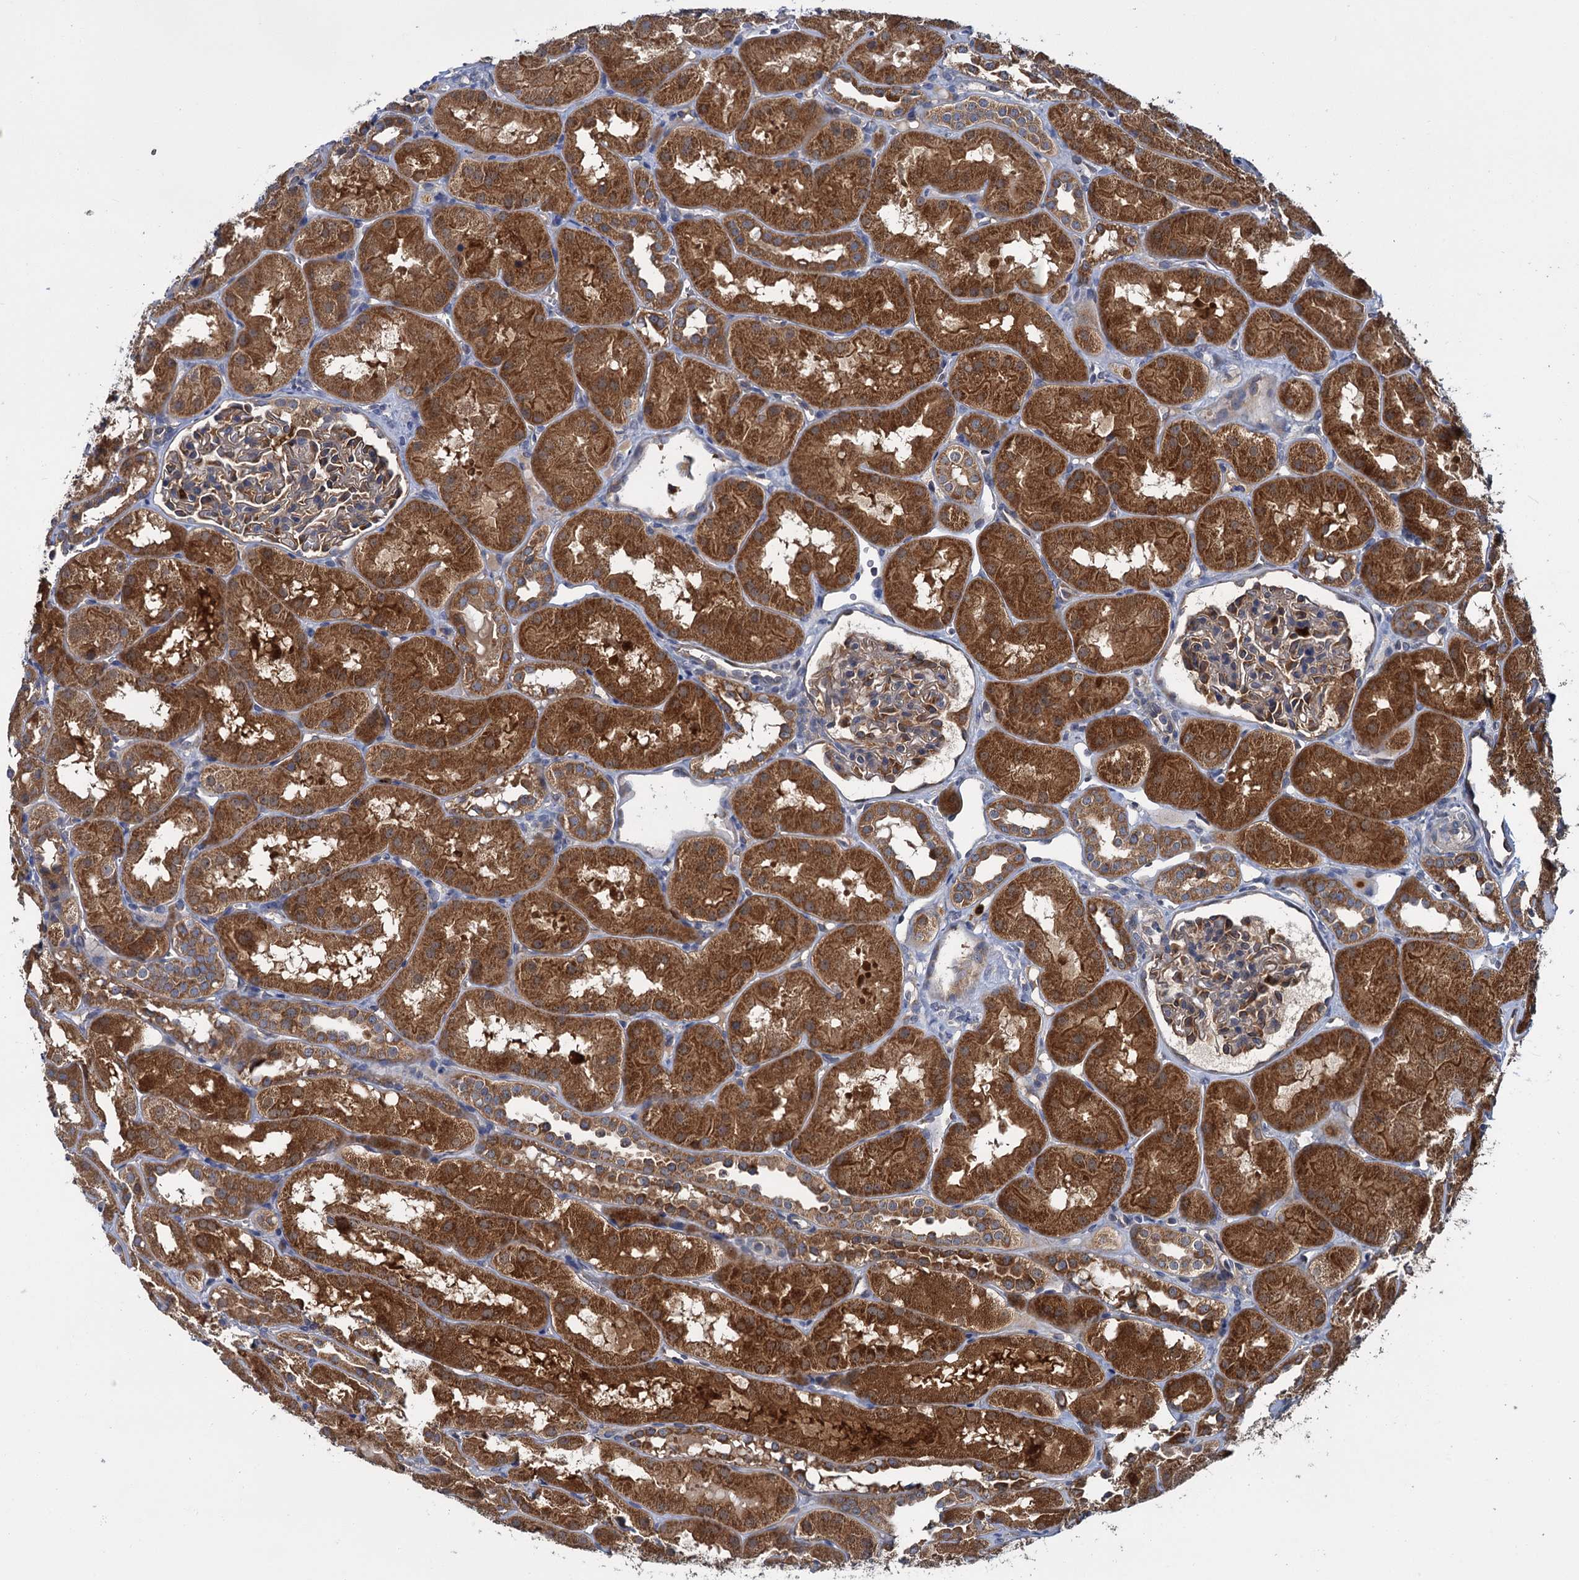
{"staining": {"intensity": "moderate", "quantity": "25%-75%", "location": "cytoplasmic/membranous"}, "tissue": "kidney", "cell_type": "Cells in glomeruli", "image_type": "normal", "snomed": [{"axis": "morphology", "description": "Normal tissue, NOS"}, {"axis": "topography", "description": "Kidney"}, {"axis": "topography", "description": "Urinary bladder"}], "caption": "A micrograph showing moderate cytoplasmic/membranous positivity in about 25%-75% of cells in glomeruli in benign kidney, as visualized by brown immunohistochemical staining.", "gene": "DYNC2H1", "patient": {"sex": "male", "age": 16}}